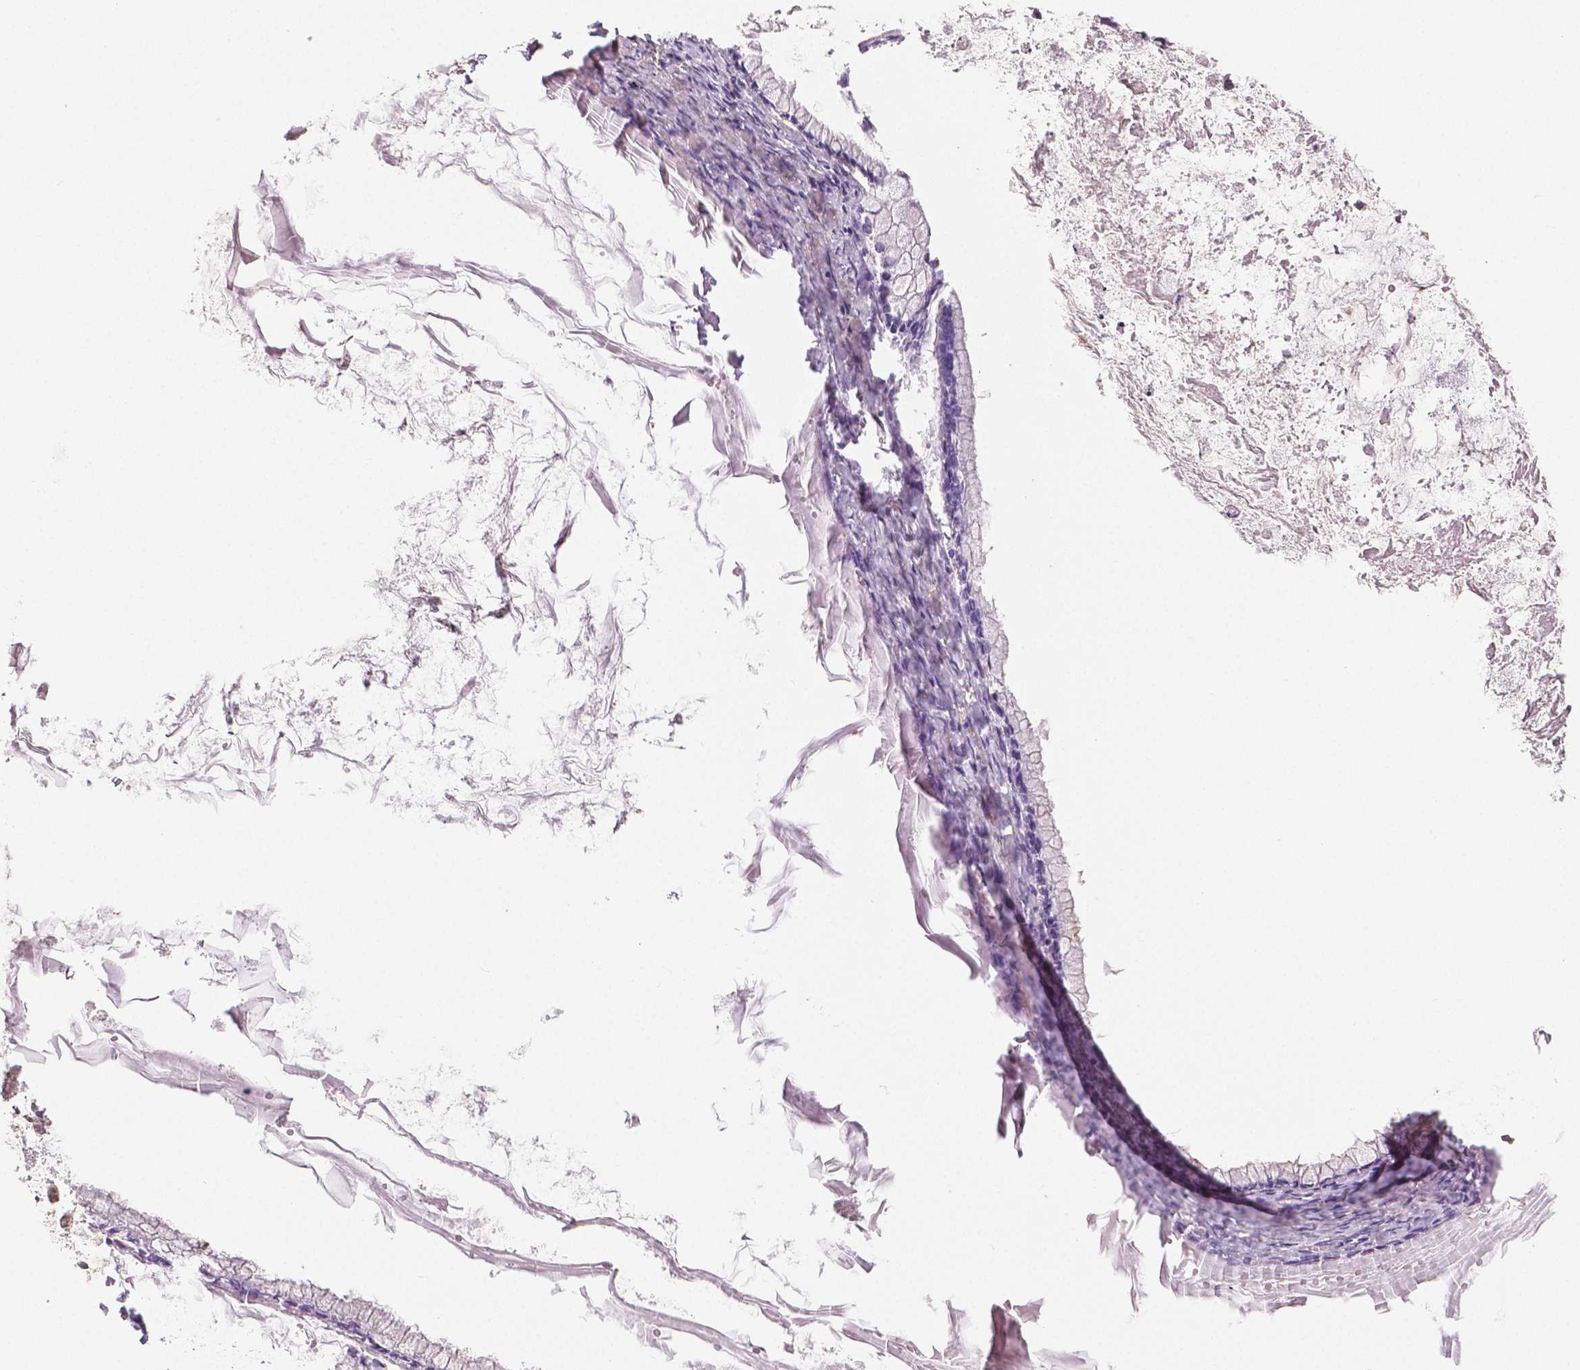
{"staining": {"intensity": "negative", "quantity": "none", "location": "none"}, "tissue": "ovarian cancer", "cell_type": "Tumor cells", "image_type": "cancer", "snomed": [{"axis": "morphology", "description": "Cystadenocarcinoma, mucinous, NOS"}, {"axis": "topography", "description": "Ovary"}], "caption": "Tumor cells are negative for protein expression in human mucinous cystadenocarcinoma (ovarian).", "gene": "FLT1", "patient": {"sex": "female", "age": 67}}